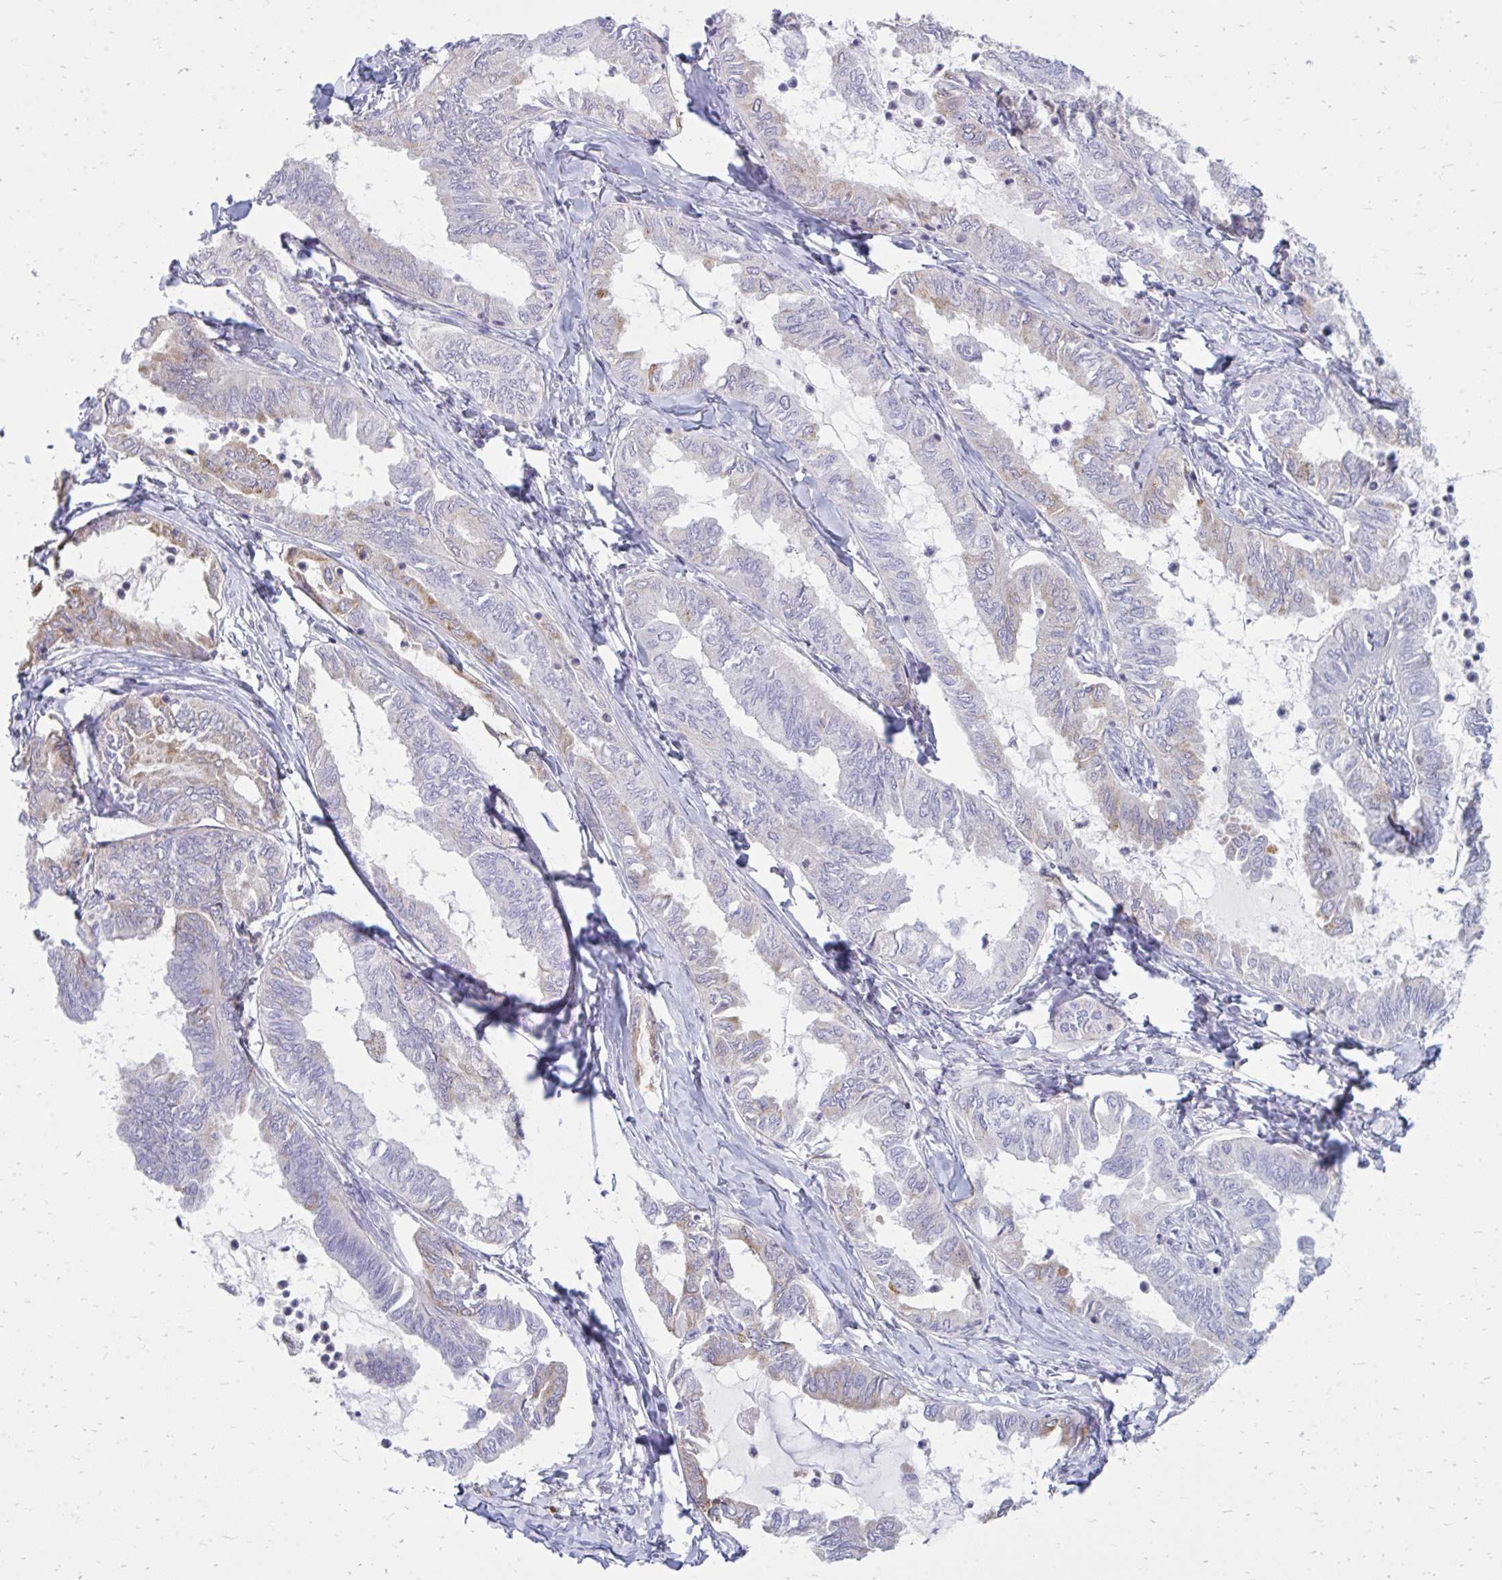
{"staining": {"intensity": "moderate", "quantity": "25%-75%", "location": "cytoplasmic/membranous"}, "tissue": "ovarian cancer", "cell_type": "Tumor cells", "image_type": "cancer", "snomed": [{"axis": "morphology", "description": "Carcinoma, endometroid"}, {"axis": "topography", "description": "Ovary"}], "caption": "An immunohistochemistry micrograph of tumor tissue is shown. Protein staining in brown highlights moderate cytoplasmic/membranous positivity in ovarian cancer within tumor cells.", "gene": "ASAP1", "patient": {"sex": "female", "age": 70}}